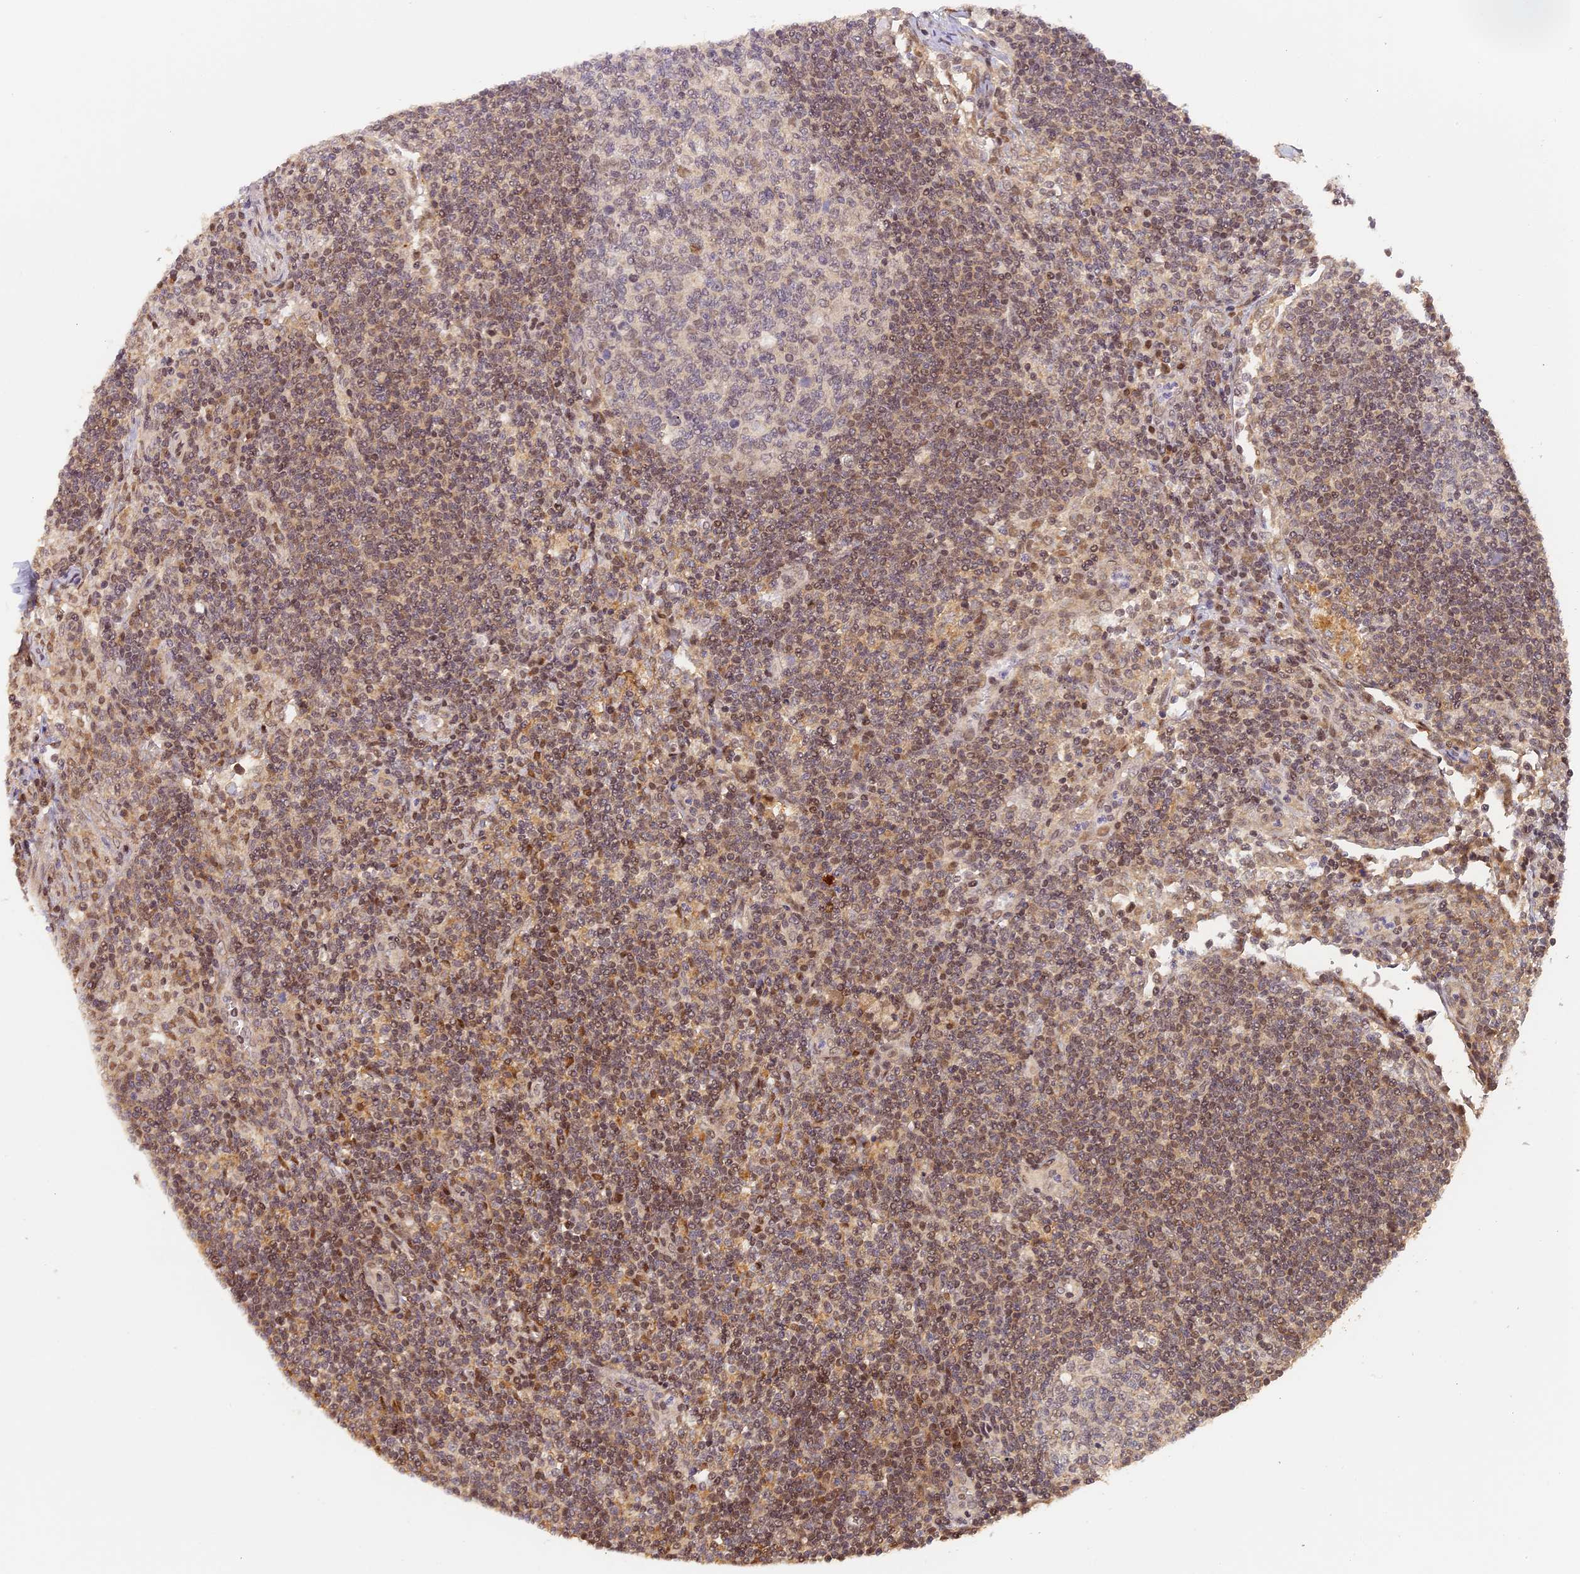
{"staining": {"intensity": "weak", "quantity": "<25%", "location": "cytoplasmic/membranous,nuclear"}, "tissue": "lymph node", "cell_type": "Germinal center cells", "image_type": "normal", "snomed": [{"axis": "morphology", "description": "Normal tissue, NOS"}, {"axis": "topography", "description": "Lymph node"}], "caption": "Immunohistochemical staining of normal lymph node reveals no significant expression in germinal center cells.", "gene": "MYBL2", "patient": {"sex": "female", "age": 73}}